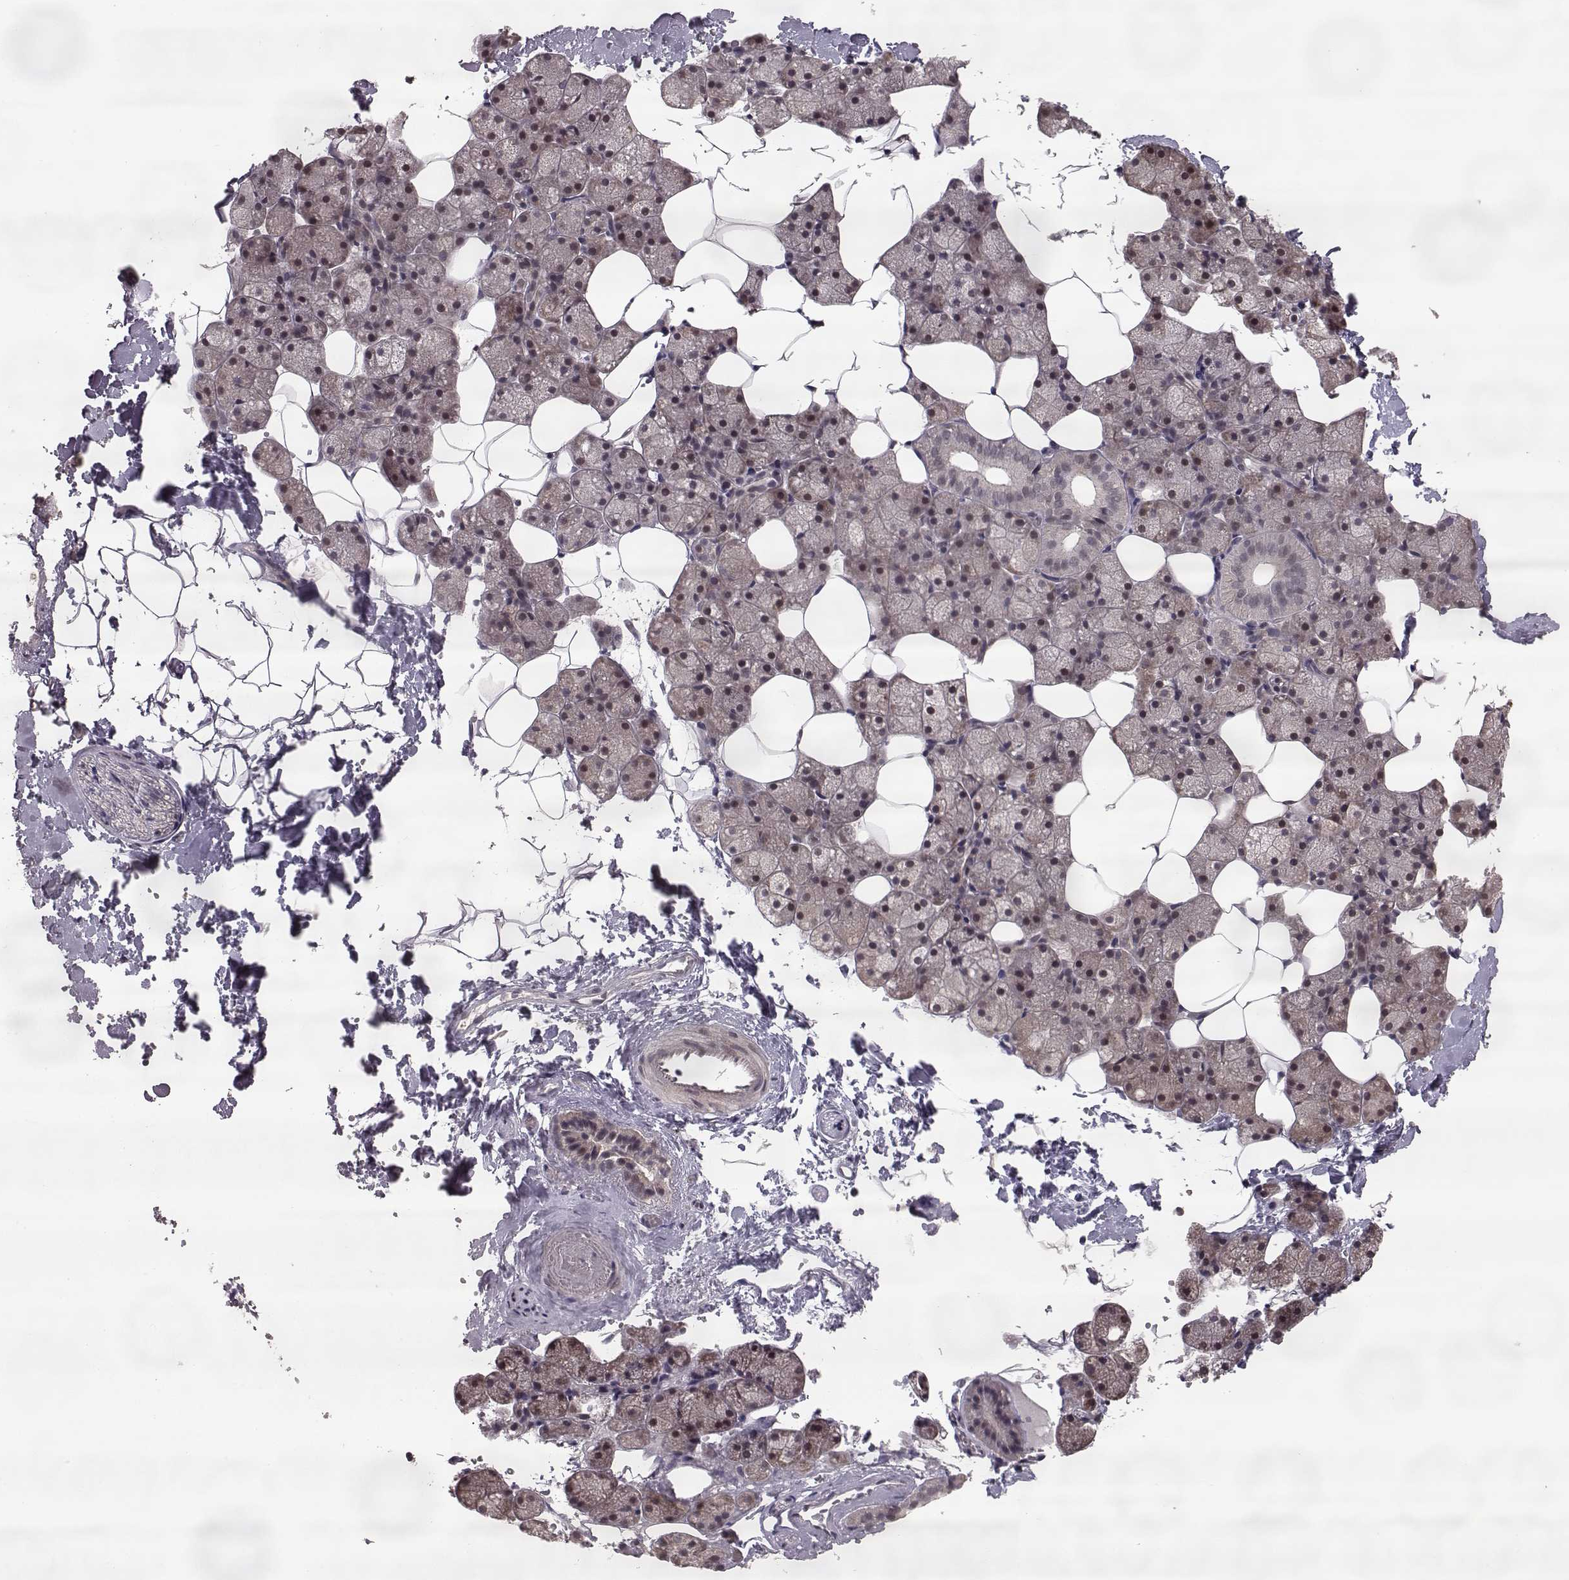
{"staining": {"intensity": "weak", "quantity": "25%-75%", "location": "cytoplasmic/membranous"}, "tissue": "salivary gland", "cell_type": "Glandular cells", "image_type": "normal", "snomed": [{"axis": "morphology", "description": "Normal tissue, NOS"}, {"axis": "topography", "description": "Salivary gland"}], "caption": "Salivary gland stained with DAB (3,3'-diaminobenzidine) immunohistochemistry (IHC) reveals low levels of weak cytoplasmic/membranous positivity in approximately 25%-75% of glandular cells.", "gene": "ELOVL5", "patient": {"sex": "male", "age": 38}}